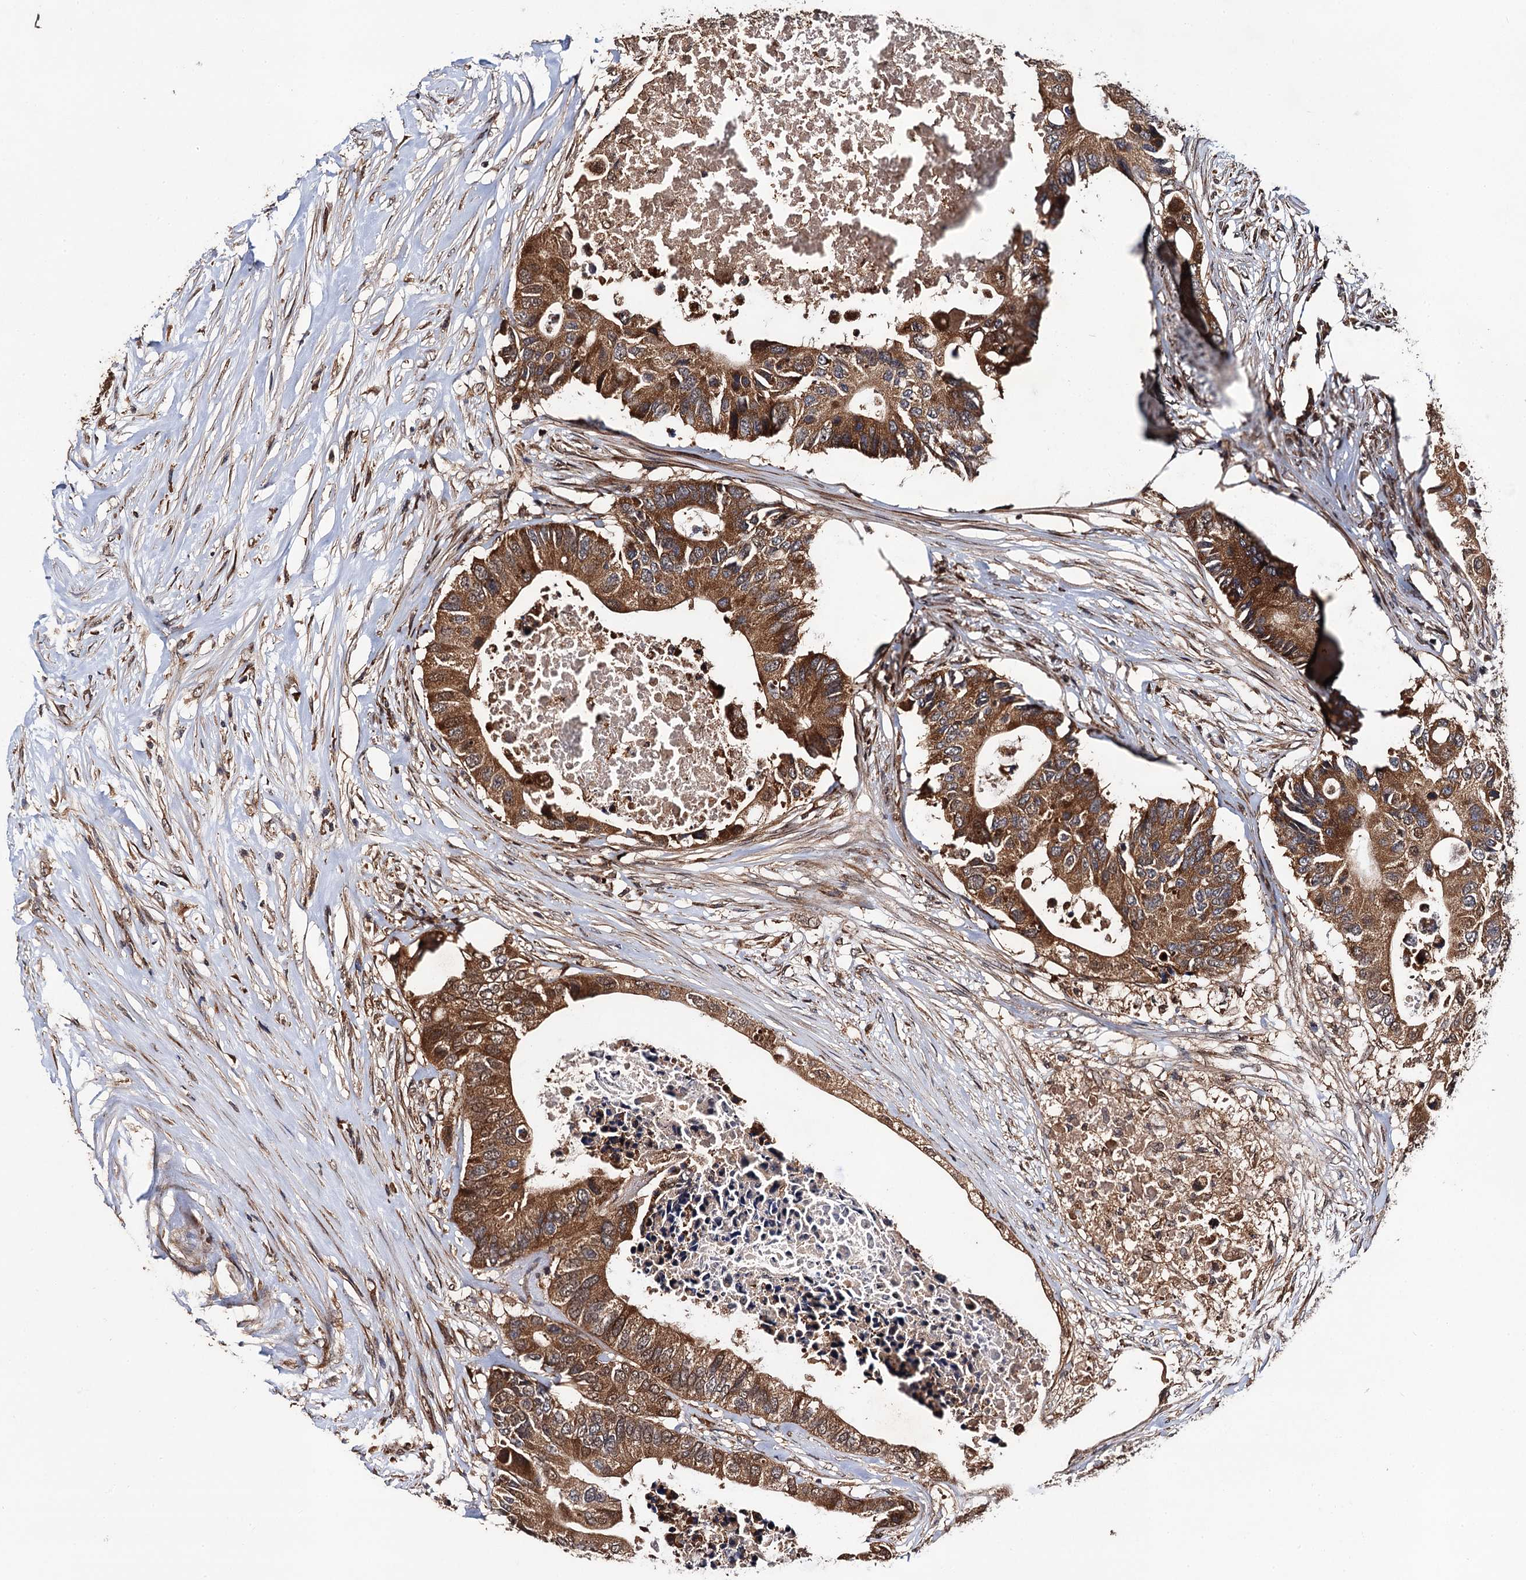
{"staining": {"intensity": "moderate", "quantity": ">75%", "location": "cytoplasmic/membranous"}, "tissue": "colorectal cancer", "cell_type": "Tumor cells", "image_type": "cancer", "snomed": [{"axis": "morphology", "description": "Adenocarcinoma, NOS"}, {"axis": "topography", "description": "Colon"}], "caption": "Protein expression analysis of human adenocarcinoma (colorectal) reveals moderate cytoplasmic/membranous expression in about >75% of tumor cells.", "gene": "MIER2", "patient": {"sex": "male", "age": 71}}